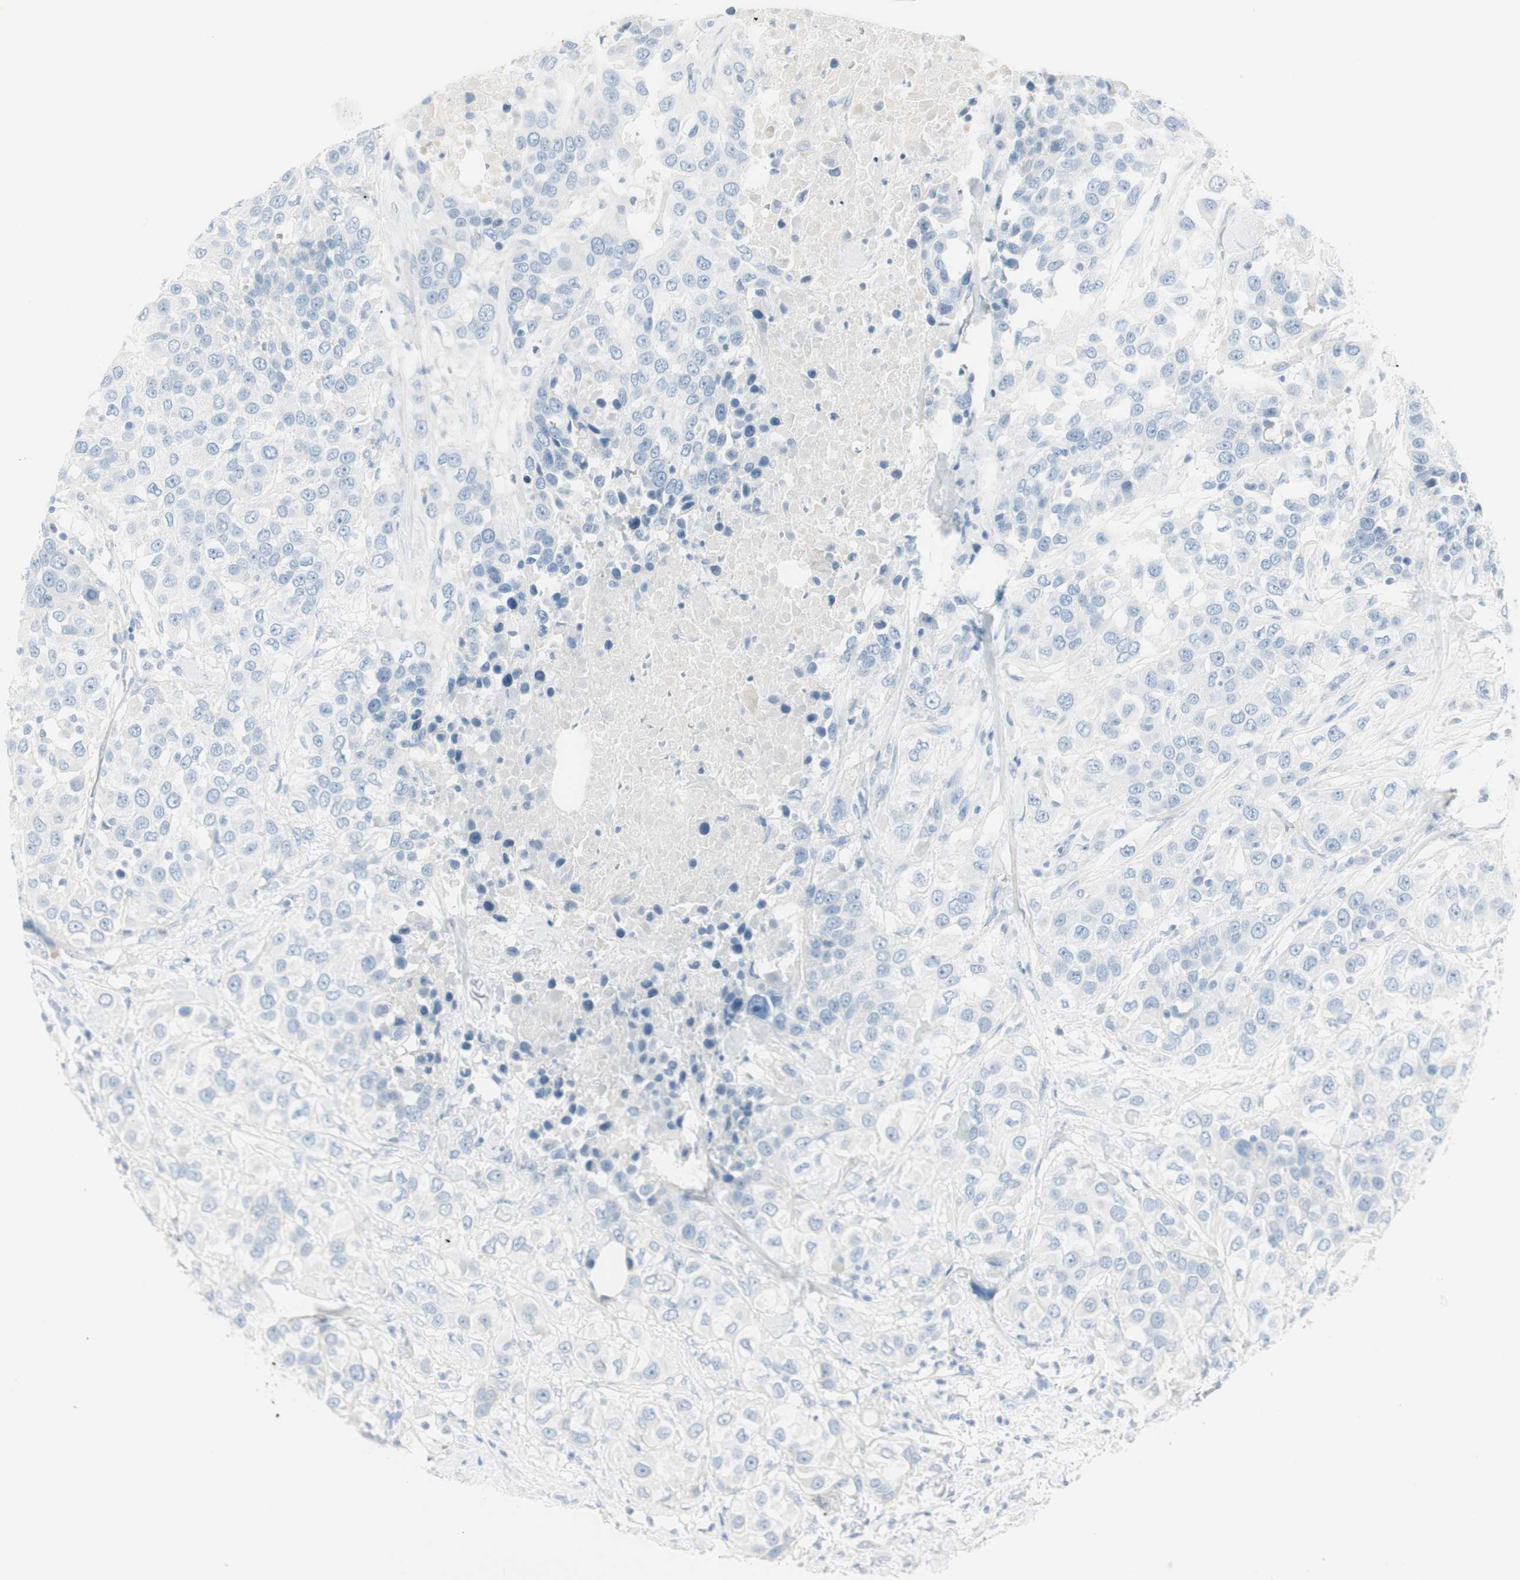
{"staining": {"intensity": "negative", "quantity": "none", "location": "none"}, "tissue": "urothelial cancer", "cell_type": "Tumor cells", "image_type": "cancer", "snomed": [{"axis": "morphology", "description": "Urothelial carcinoma, High grade"}, {"axis": "topography", "description": "Urinary bladder"}], "caption": "There is no significant positivity in tumor cells of urothelial cancer.", "gene": "CDHR5", "patient": {"sex": "female", "age": 80}}